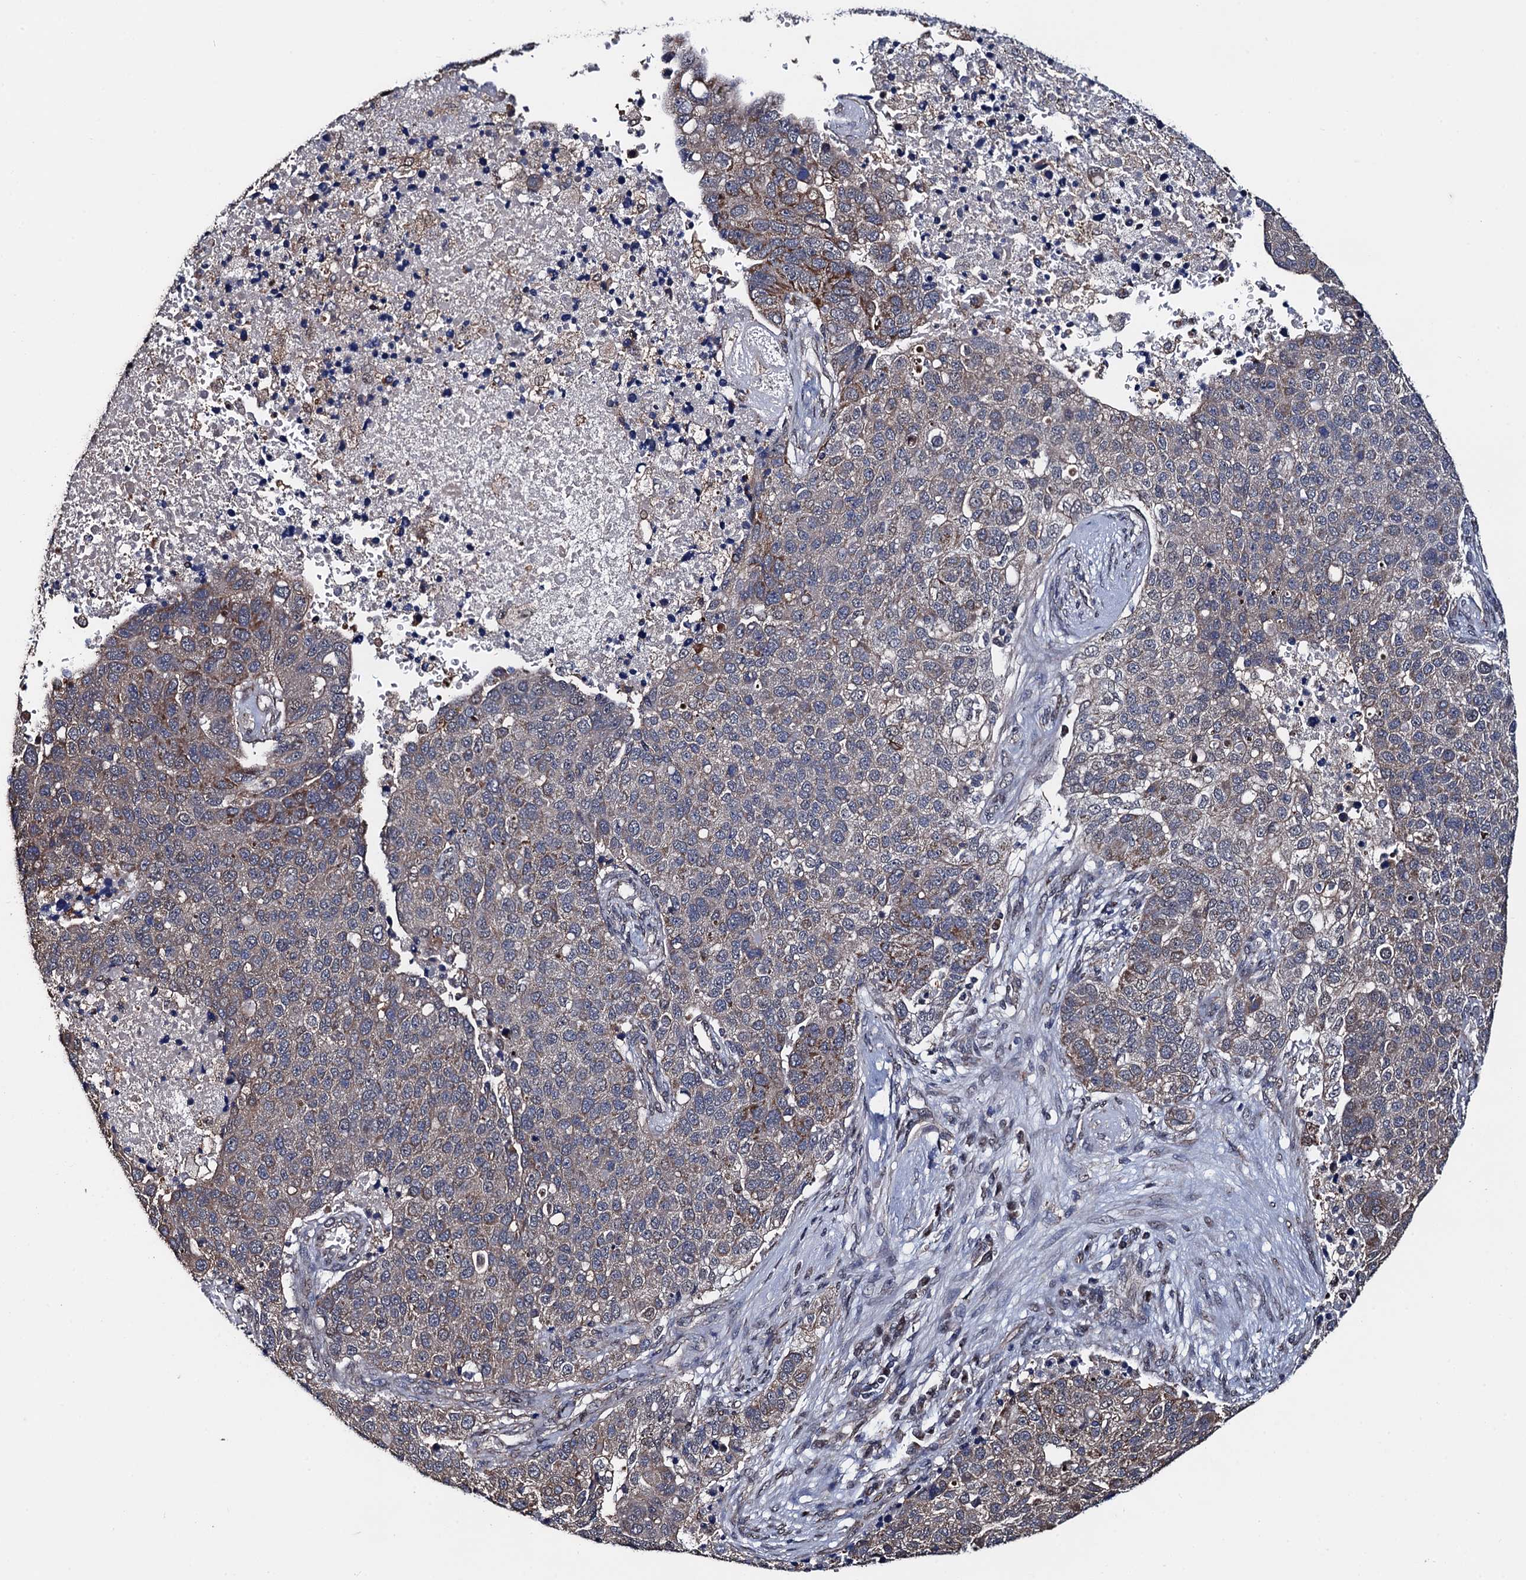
{"staining": {"intensity": "moderate", "quantity": "<25%", "location": "cytoplasmic/membranous"}, "tissue": "pancreatic cancer", "cell_type": "Tumor cells", "image_type": "cancer", "snomed": [{"axis": "morphology", "description": "Adenocarcinoma, NOS"}, {"axis": "topography", "description": "Pancreas"}], "caption": "Tumor cells reveal low levels of moderate cytoplasmic/membranous positivity in about <25% of cells in pancreatic cancer.", "gene": "PTCD3", "patient": {"sex": "female", "age": 61}}